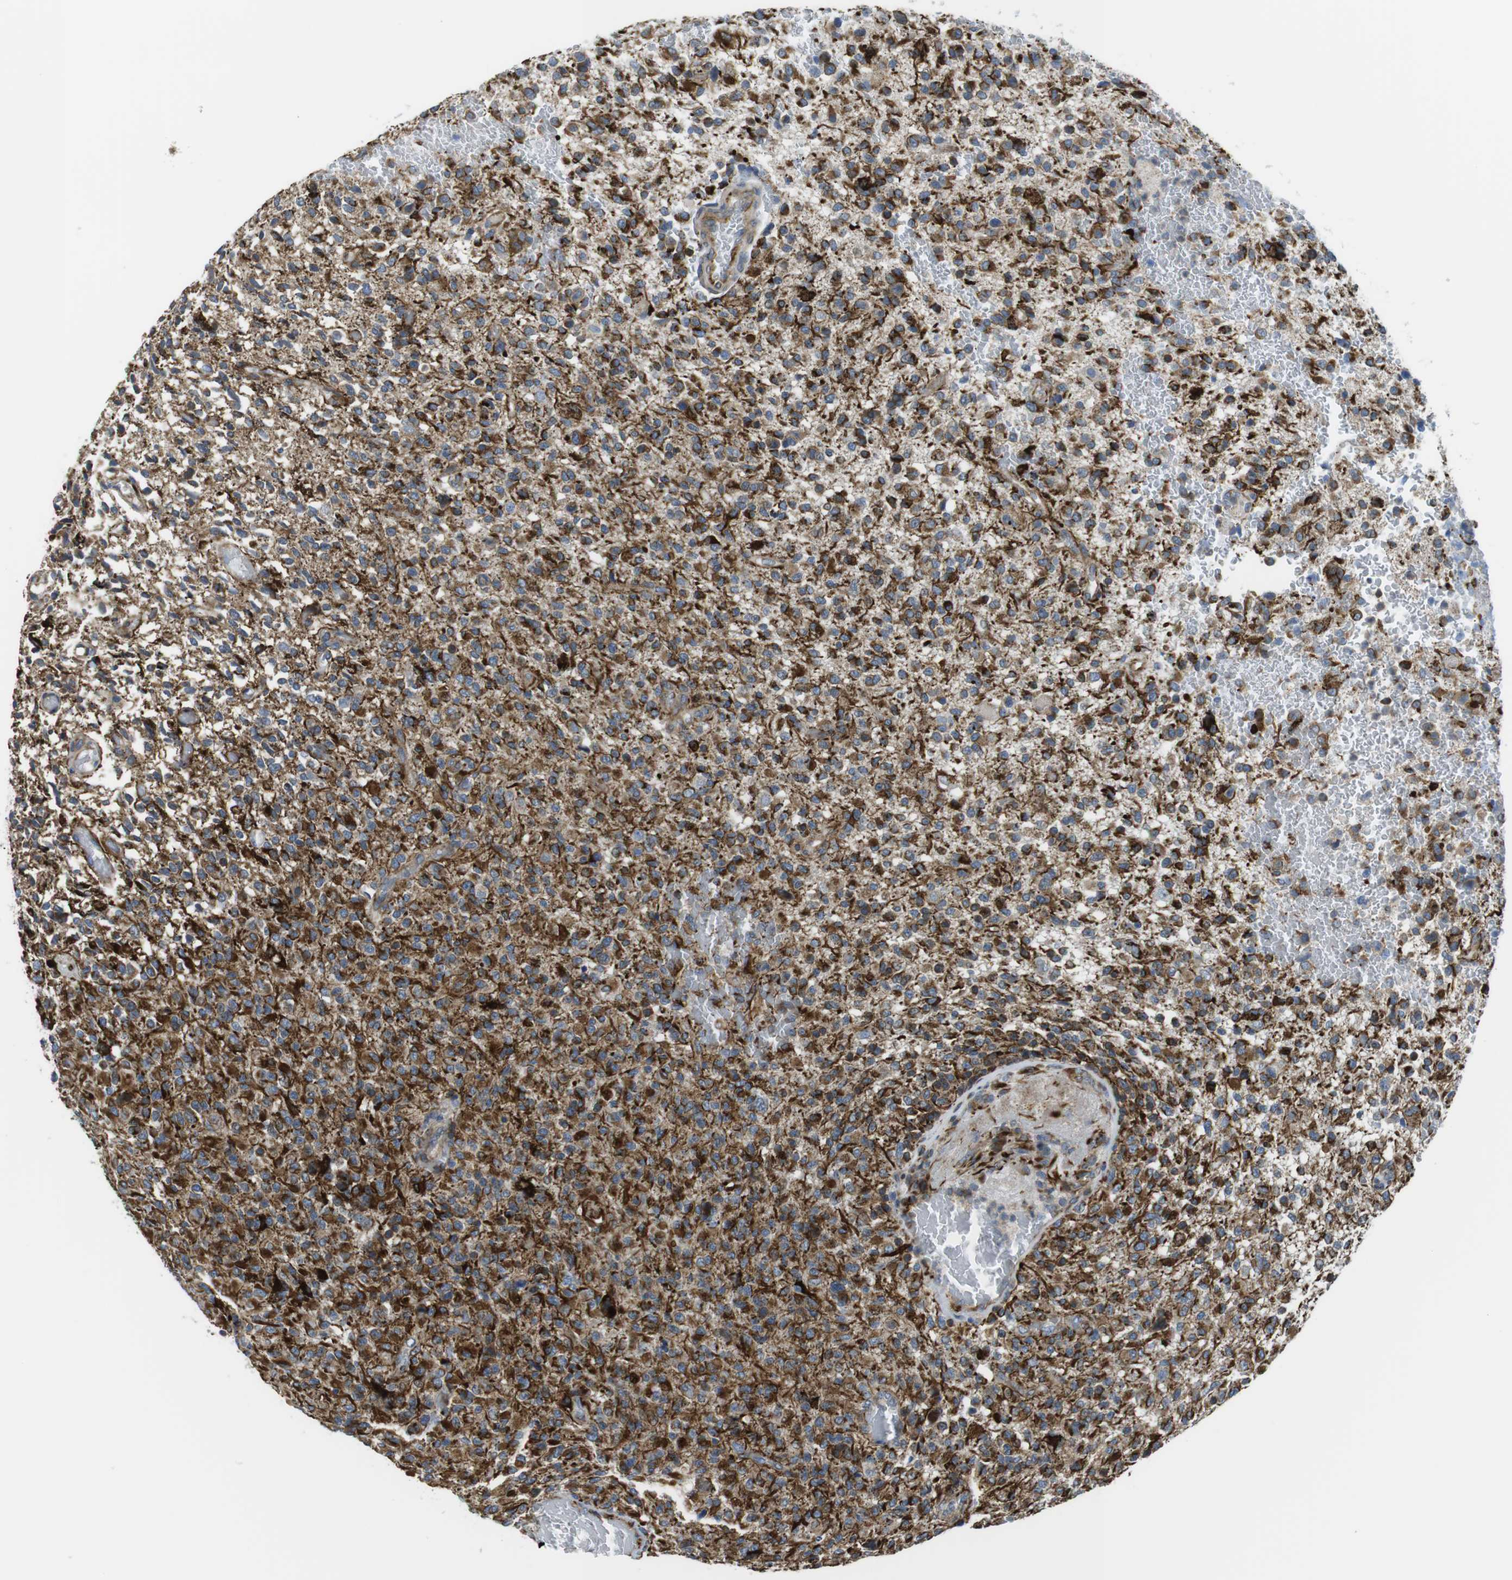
{"staining": {"intensity": "moderate", "quantity": ">75%", "location": "cytoplasmic/membranous"}, "tissue": "glioma", "cell_type": "Tumor cells", "image_type": "cancer", "snomed": [{"axis": "morphology", "description": "Glioma, malignant, High grade"}, {"axis": "topography", "description": "Brain"}], "caption": "Glioma stained for a protein demonstrates moderate cytoplasmic/membranous positivity in tumor cells.", "gene": "KCNE3", "patient": {"sex": "male", "age": 71}}